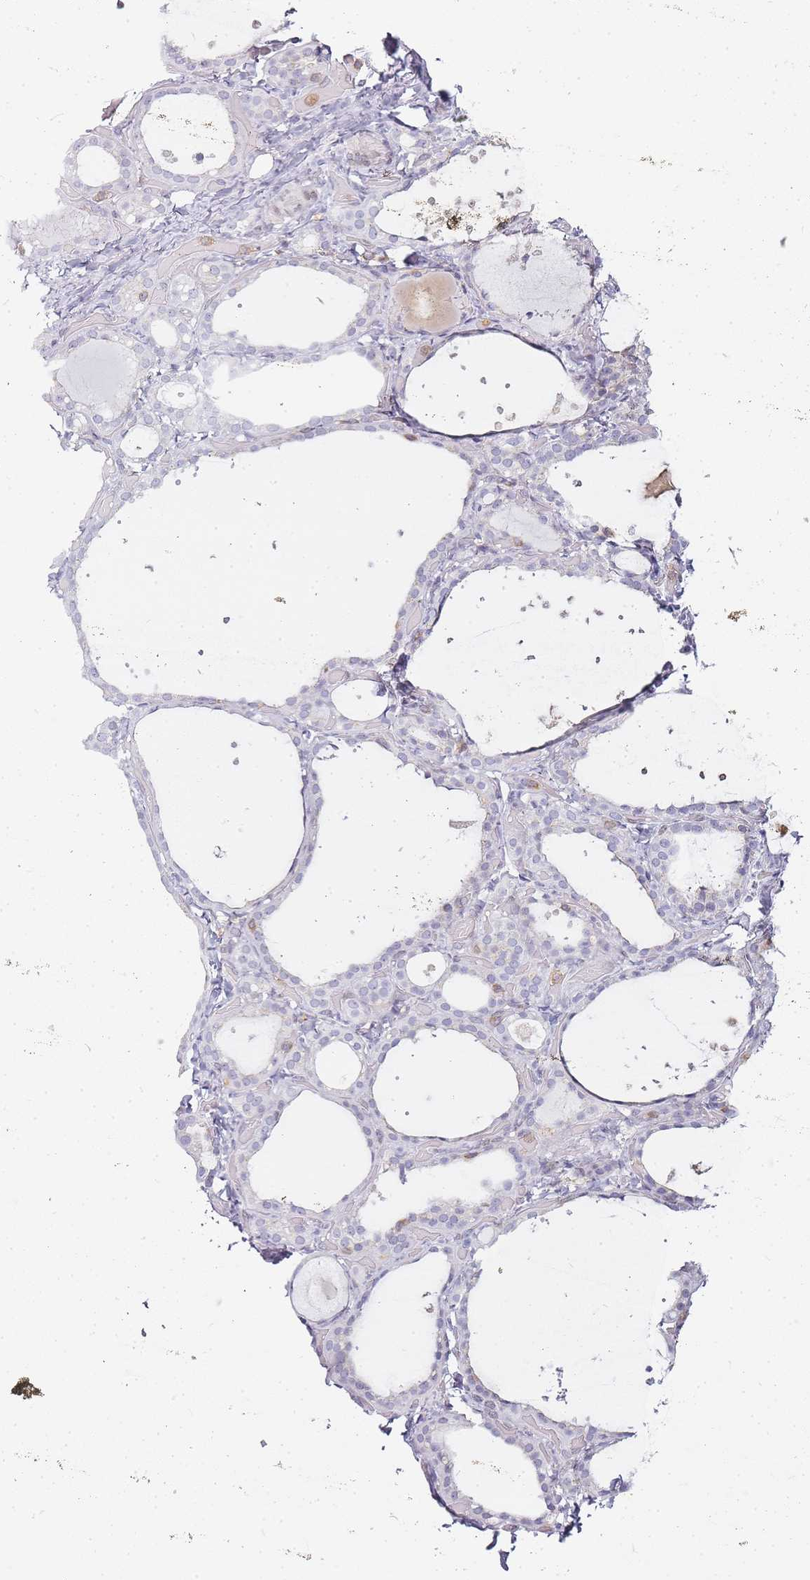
{"staining": {"intensity": "negative", "quantity": "none", "location": "none"}, "tissue": "thyroid gland", "cell_type": "Glandular cells", "image_type": "normal", "snomed": [{"axis": "morphology", "description": "Normal tissue, NOS"}, {"axis": "topography", "description": "Thyroid gland"}], "caption": "This is an immunohistochemistry (IHC) image of unremarkable human thyroid gland. There is no expression in glandular cells.", "gene": "JAKMIP1", "patient": {"sex": "female", "age": 44}}